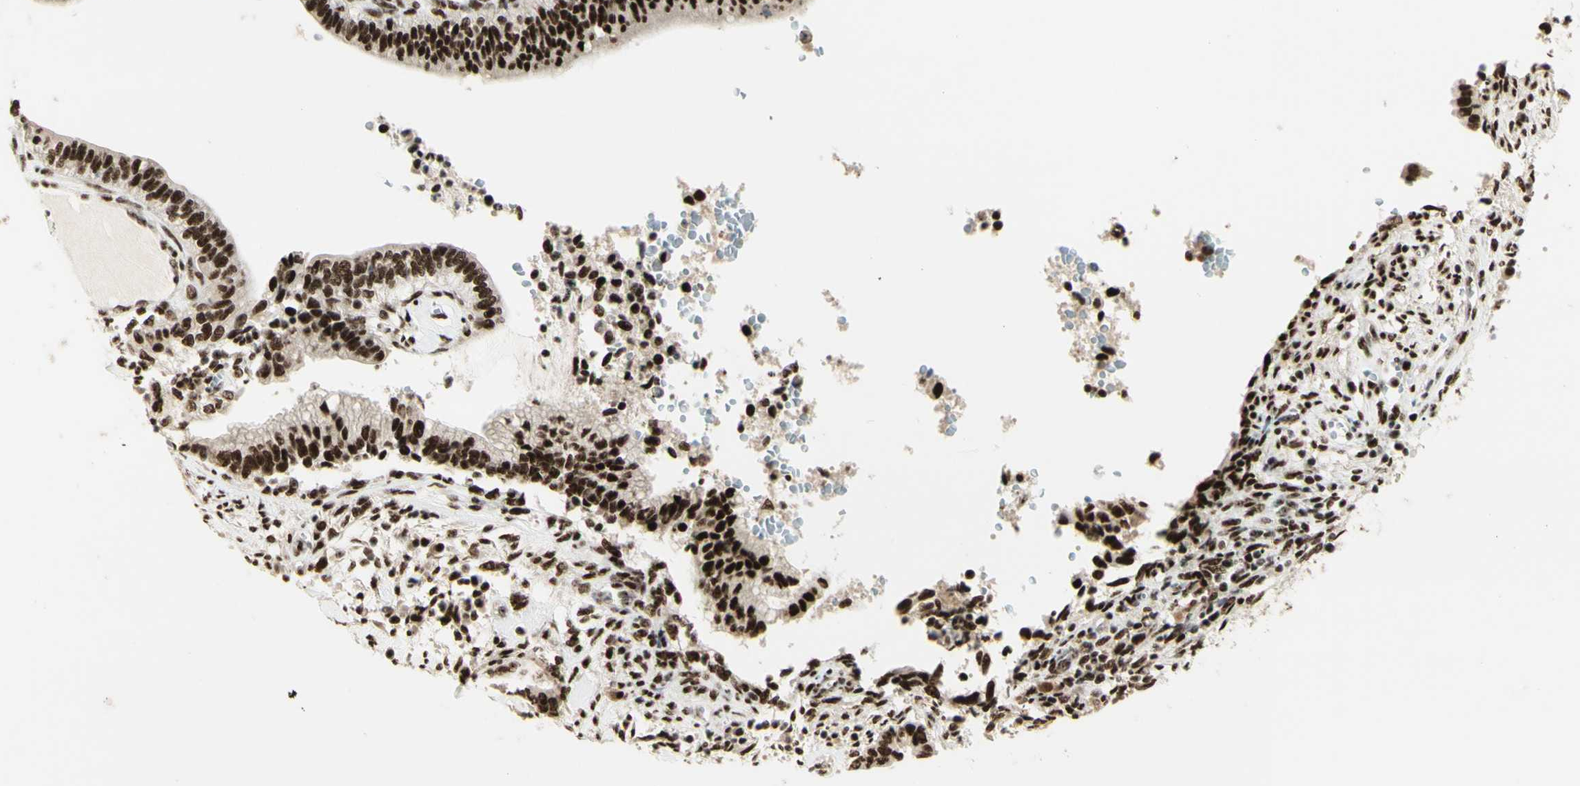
{"staining": {"intensity": "strong", "quantity": ">75%", "location": "nuclear"}, "tissue": "cervical cancer", "cell_type": "Tumor cells", "image_type": "cancer", "snomed": [{"axis": "morphology", "description": "Adenocarcinoma, NOS"}, {"axis": "topography", "description": "Cervix"}], "caption": "This image shows immunohistochemistry staining of human adenocarcinoma (cervical), with high strong nuclear expression in approximately >75% of tumor cells.", "gene": "DHX9", "patient": {"sex": "female", "age": 44}}